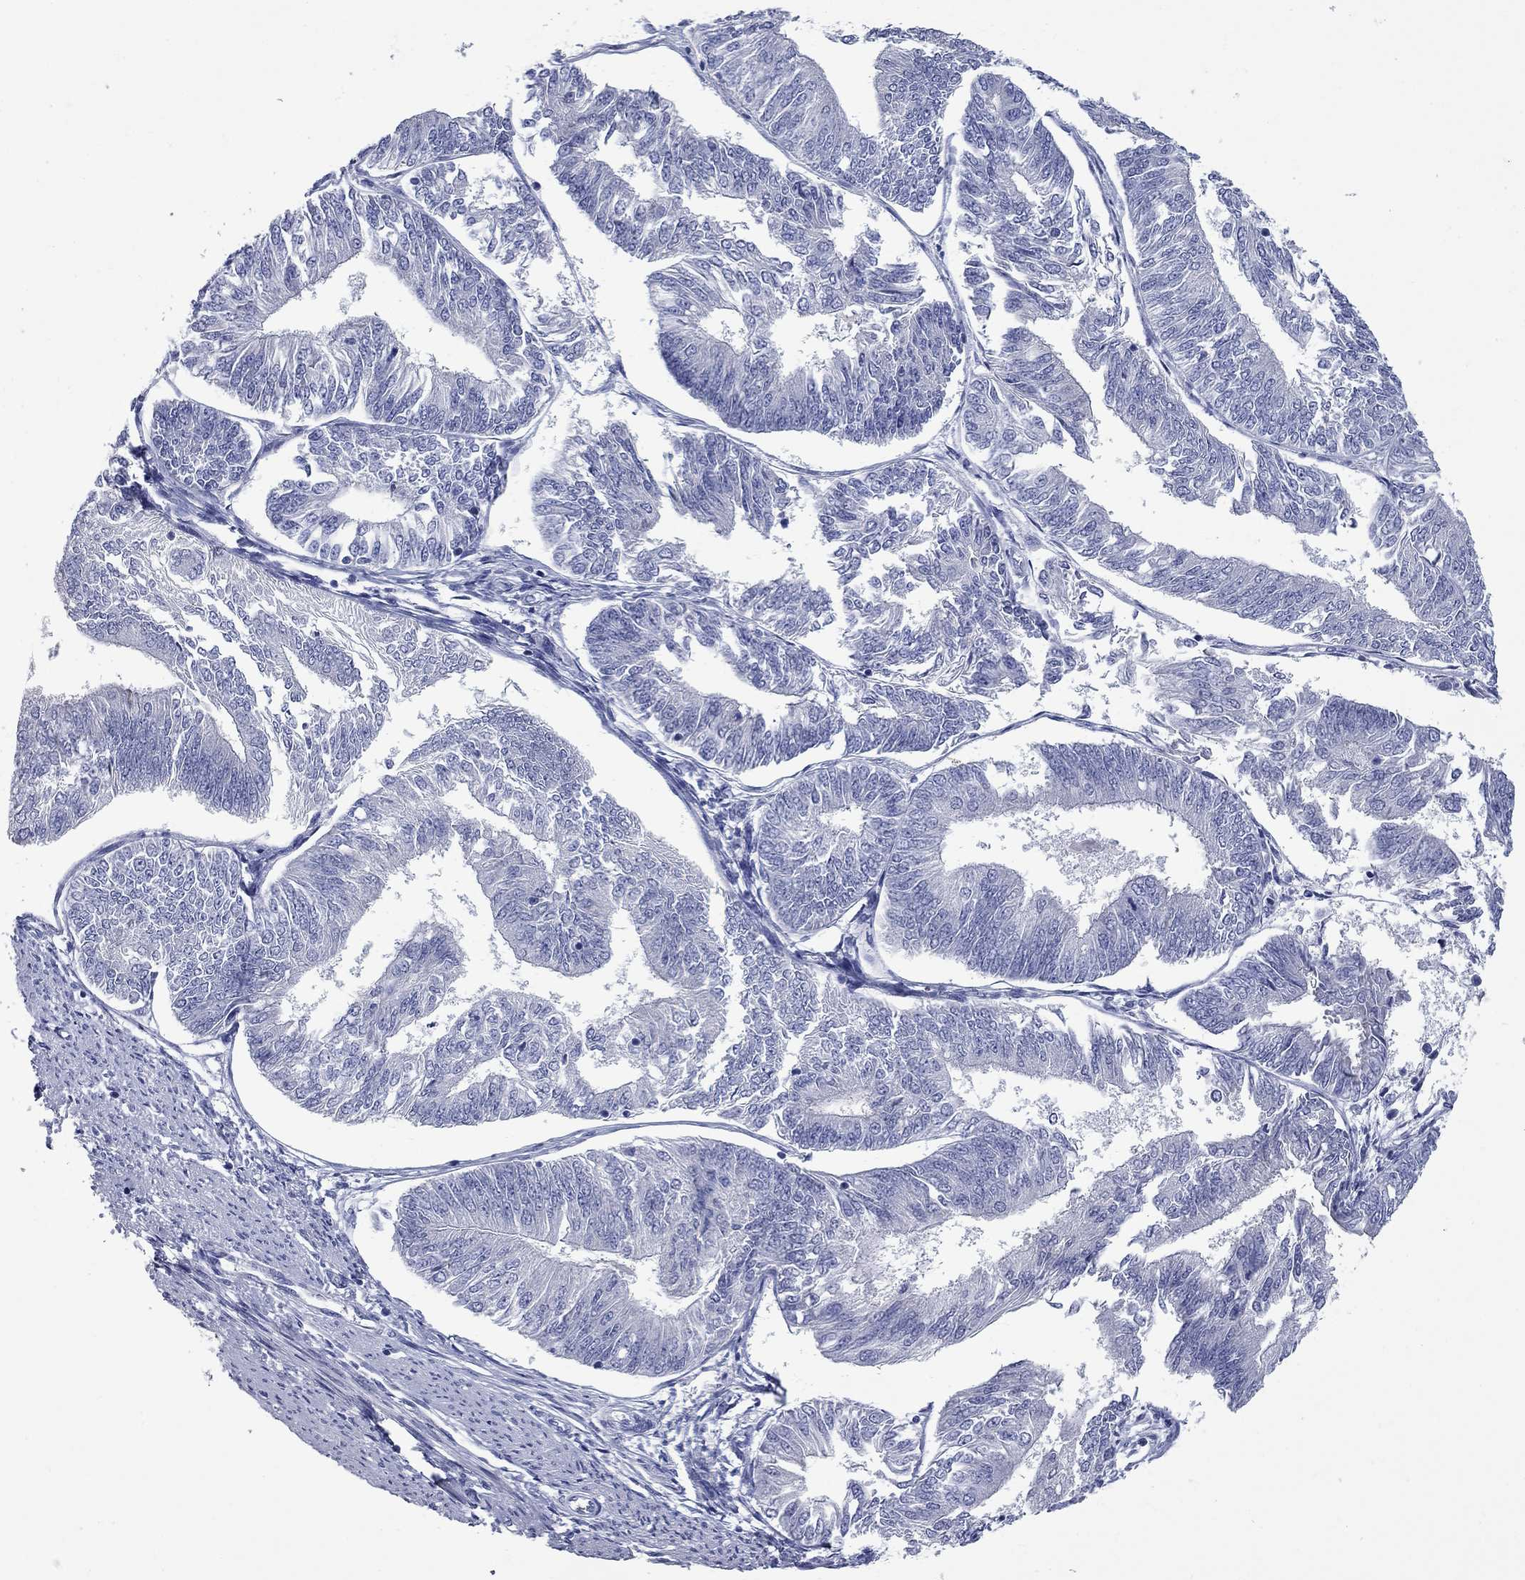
{"staining": {"intensity": "negative", "quantity": "none", "location": "none"}, "tissue": "endometrial cancer", "cell_type": "Tumor cells", "image_type": "cancer", "snomed": [{"axis": "morphology", "description": "Adenocarcinoma, NOS"}, {"axis": "topography", "description": "Endometrium"}], "caption": "High magnification brightfield microscopy of endometrial adenocarcinoma stained with DAB (3,3'-diaminobenzidine) (brown) and counterstained with hematoxylin (blue): tumor cells show no significant positivity.", "gene": "UNC119B", "patient": {"sex": "female", "age": 58}}